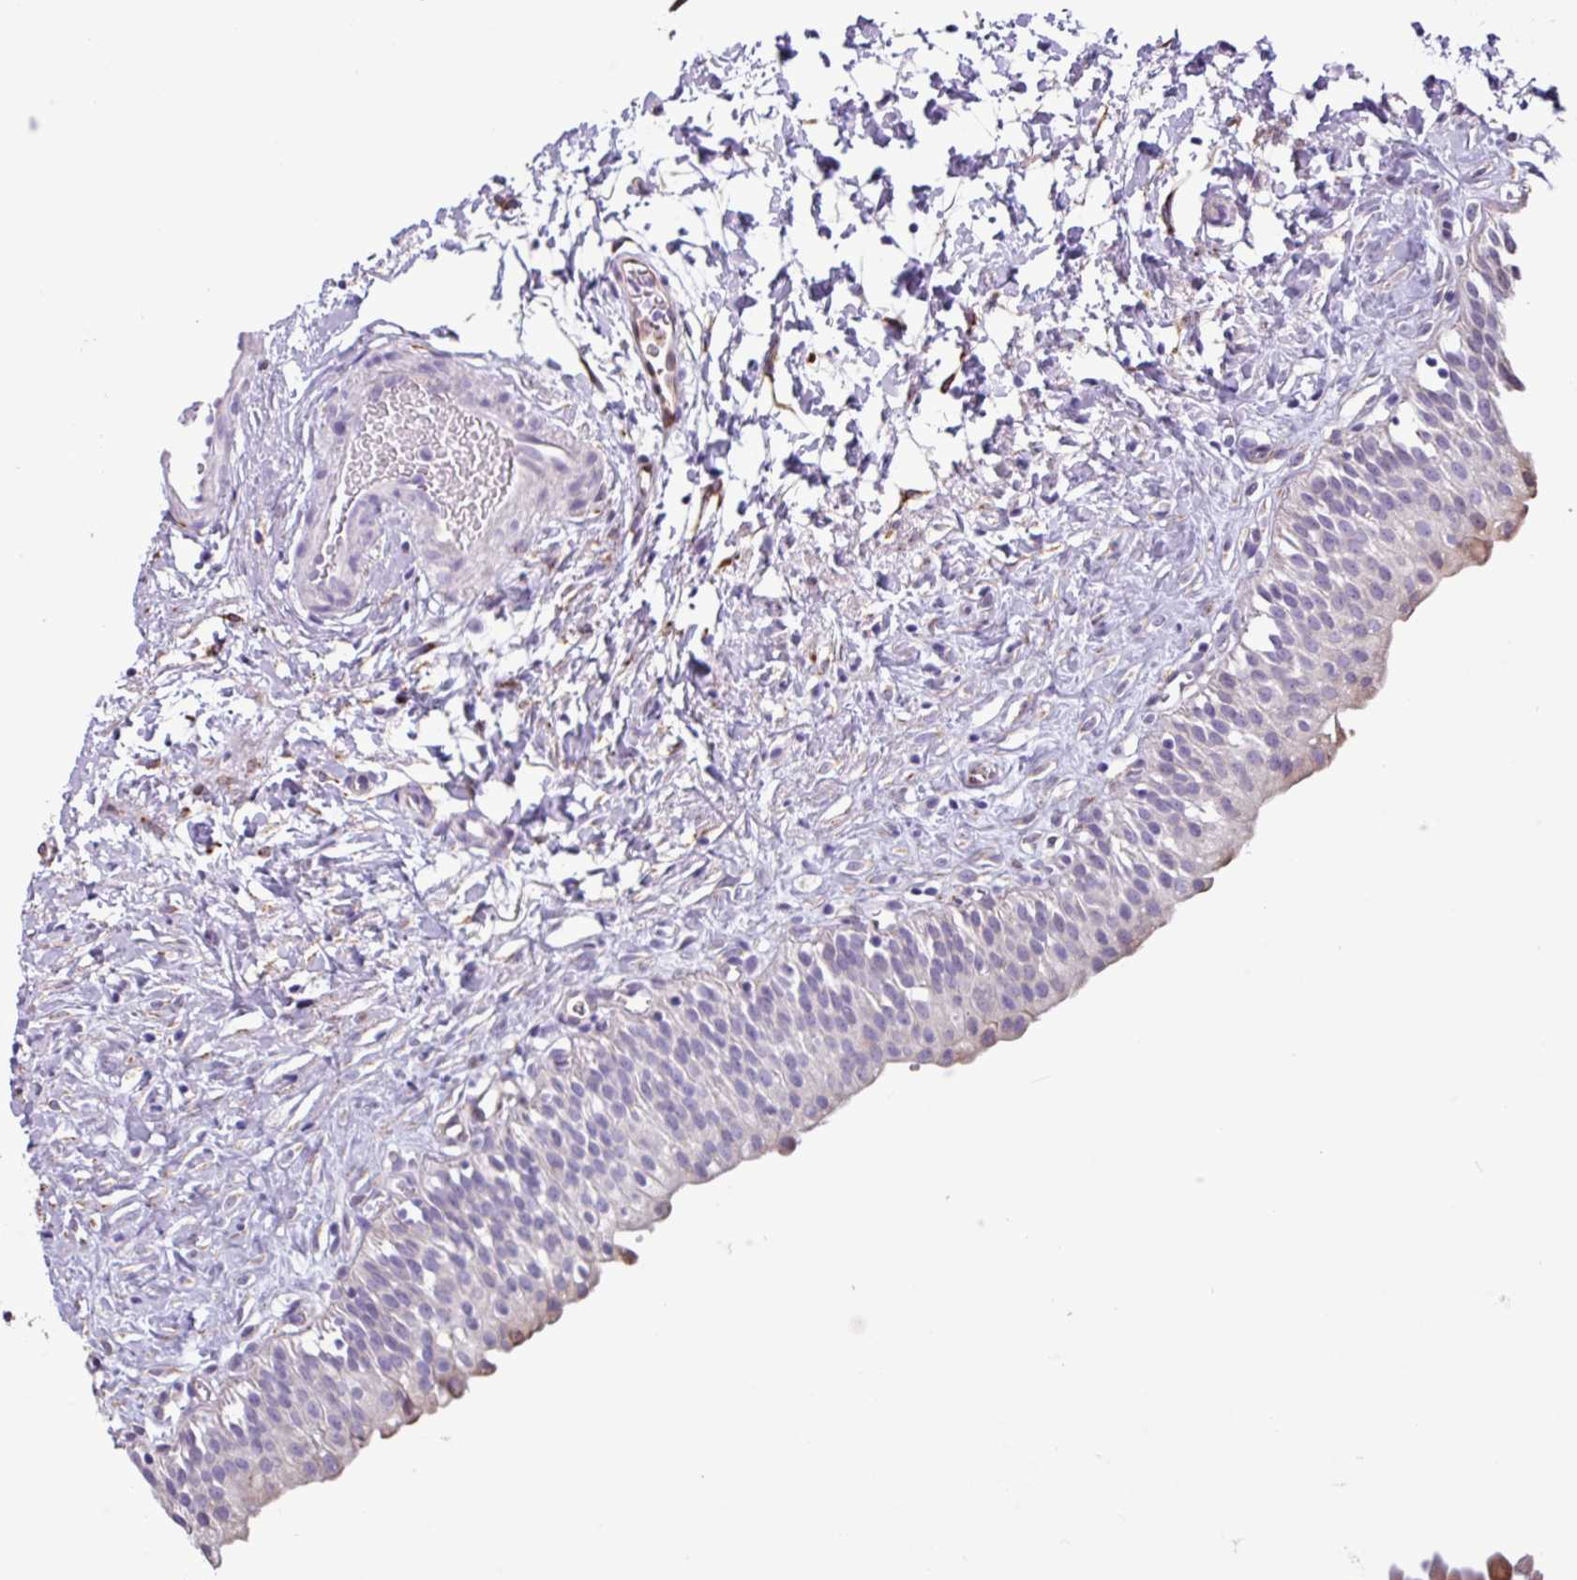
{"staining": {"intensity": "negative", "quantity": "none", "location": "none"}, "tissue": "urinary bladder", "cell_type": "Urothelial cells", "image_type": "normal", "snomed": [{"axis": "morphology", "description": "Normal tissue, NOS"}, {"axis": "topography", "description": "Urinary bladder"}], "caption": "Immunohistochemistry (IHC) photomicrograph of unremarkable urinary bladder: human urinary bladder stained with DAB exhibits no significant protein expression in urothelial cells.", "gene": "PPP1R35", "patient": {"sex": "male", "age": 51}}